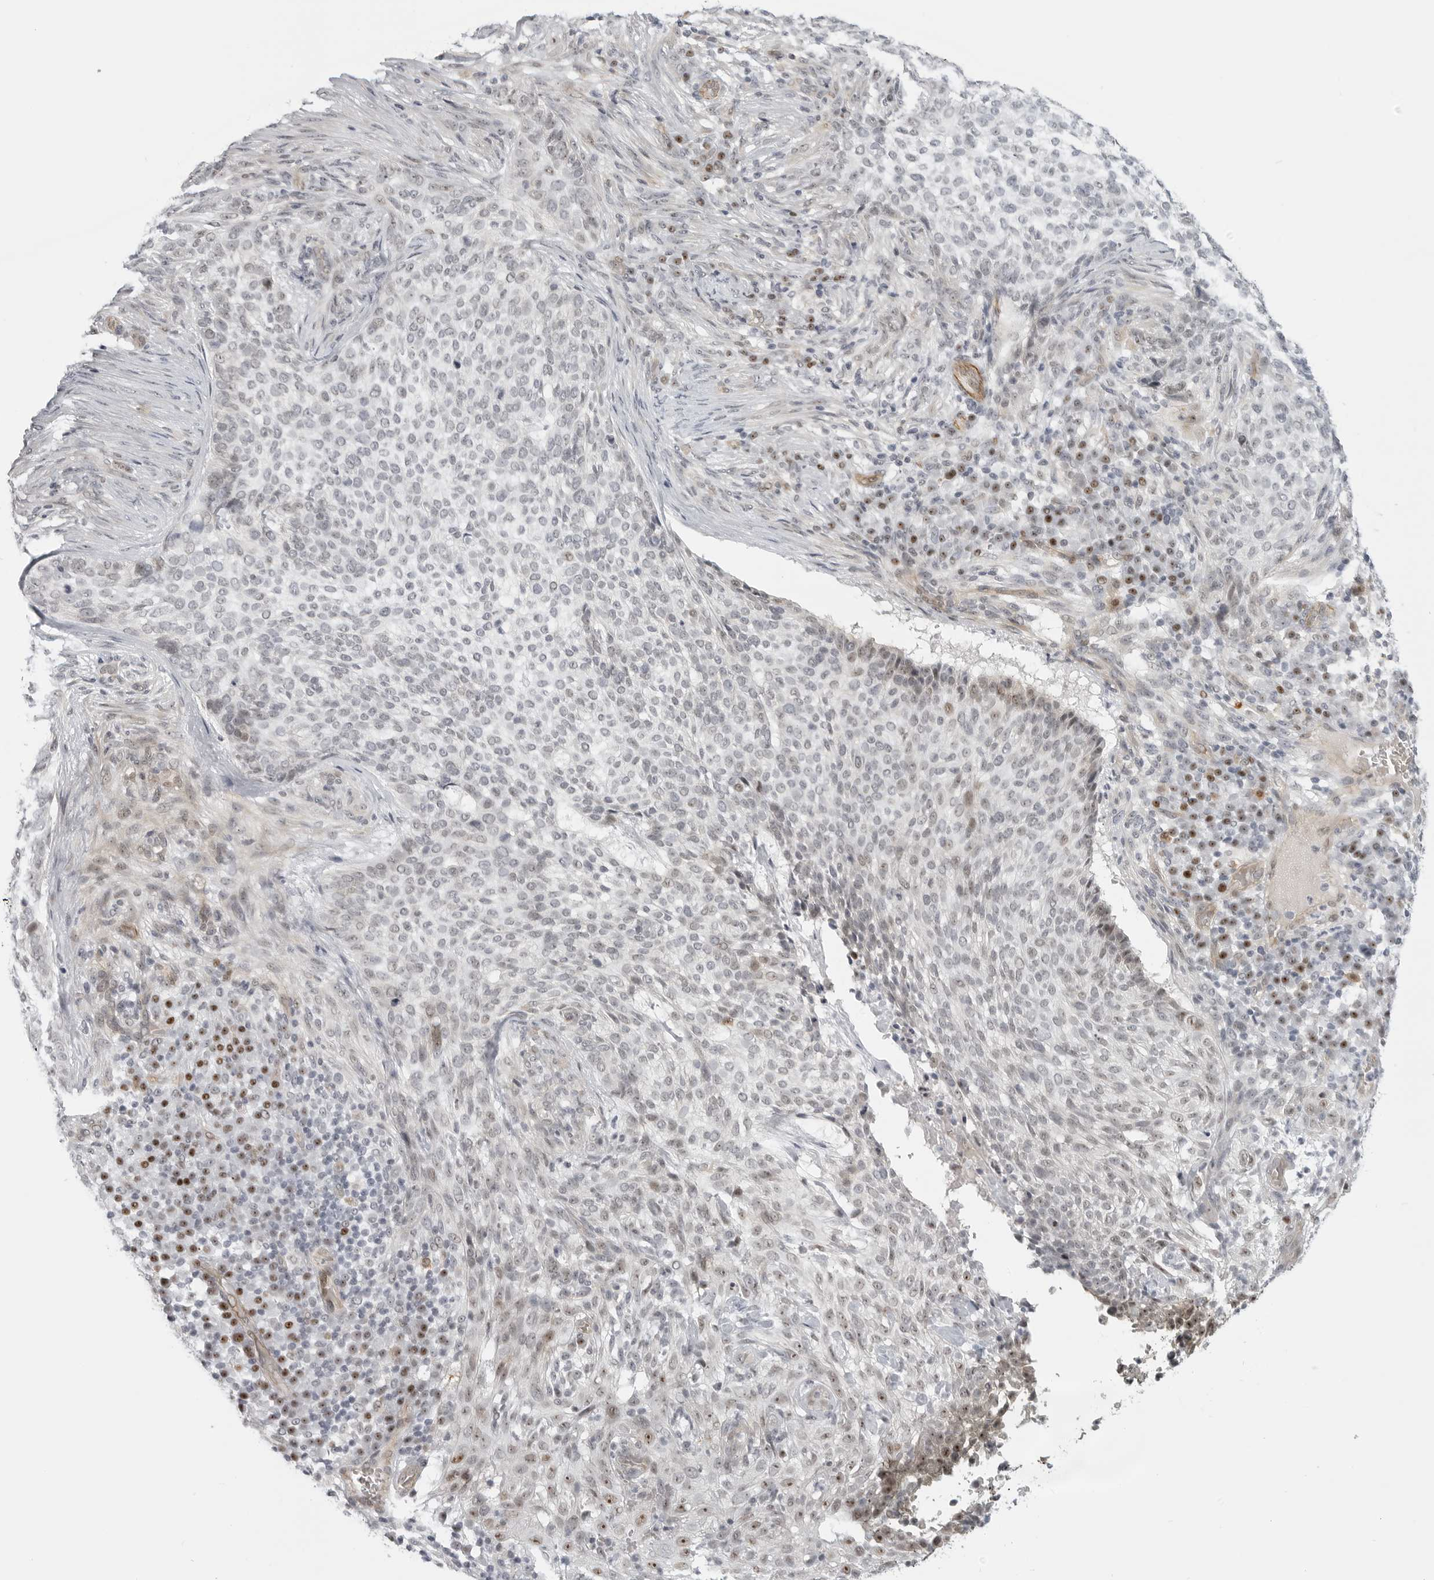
{"staining": {"intensity": "negative", "quantity": "none", "location": "none"}, "tissue": "skin cancer", "cell_type": "Tumor cells", "image_type": "cancer", "snomed": [{"axis": "morphology", "description": "Basal cell carcinoma"}, {"axis": "topography", "description": "Skin"}], "caption": "Tumor cells show no significant protein staining in skin basal cell carcinoma. (Stains: DAB (3,3'-diaminobenzidine) IHC with hematoxylin counter stain, Microscopy: brightfield microscopy at high magnification).", "gene": "CEP295NL", "patient": {"sex": "female", "age": 64}}